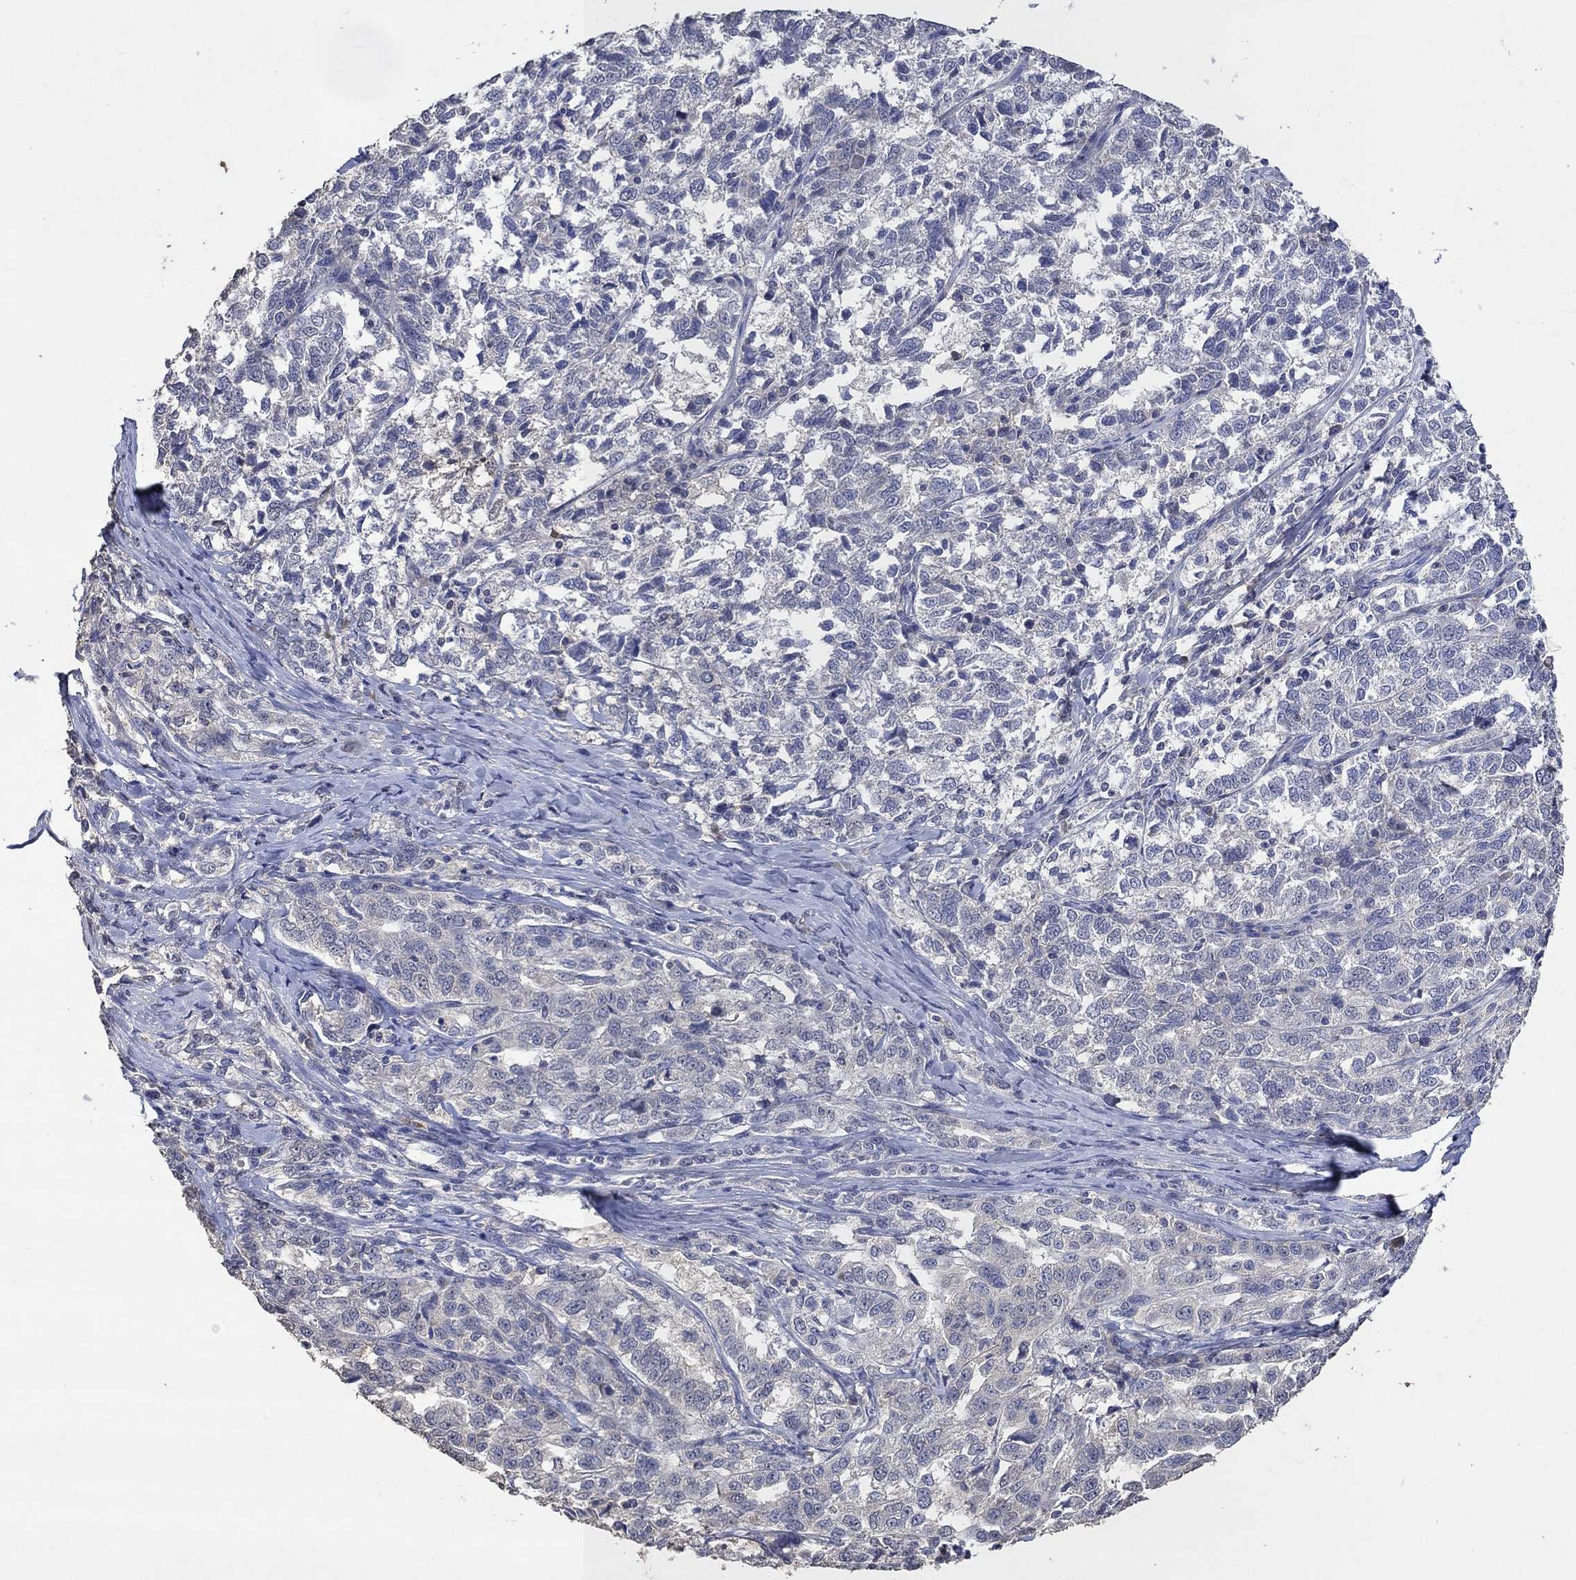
{"staining": {"intensity": "negative", "quantity": "none", "location": "none"}, "tissue": "ovarian cancer", "cell_type": "Tumor cells", "image_type": "cancer", "snomed": [{"axis": "morphology", "description": "Cystadenocarcinoma, serous, NOS"}, {"axis": "topography", "description": "Ovary"}], "caption": "This is a histopathology image of immunohistochemistry staining of ovarian cancer, which shows no positivity in tumor cells.", "gene": "PTPN20", "patient": {"sex": "female", "age": 71}}